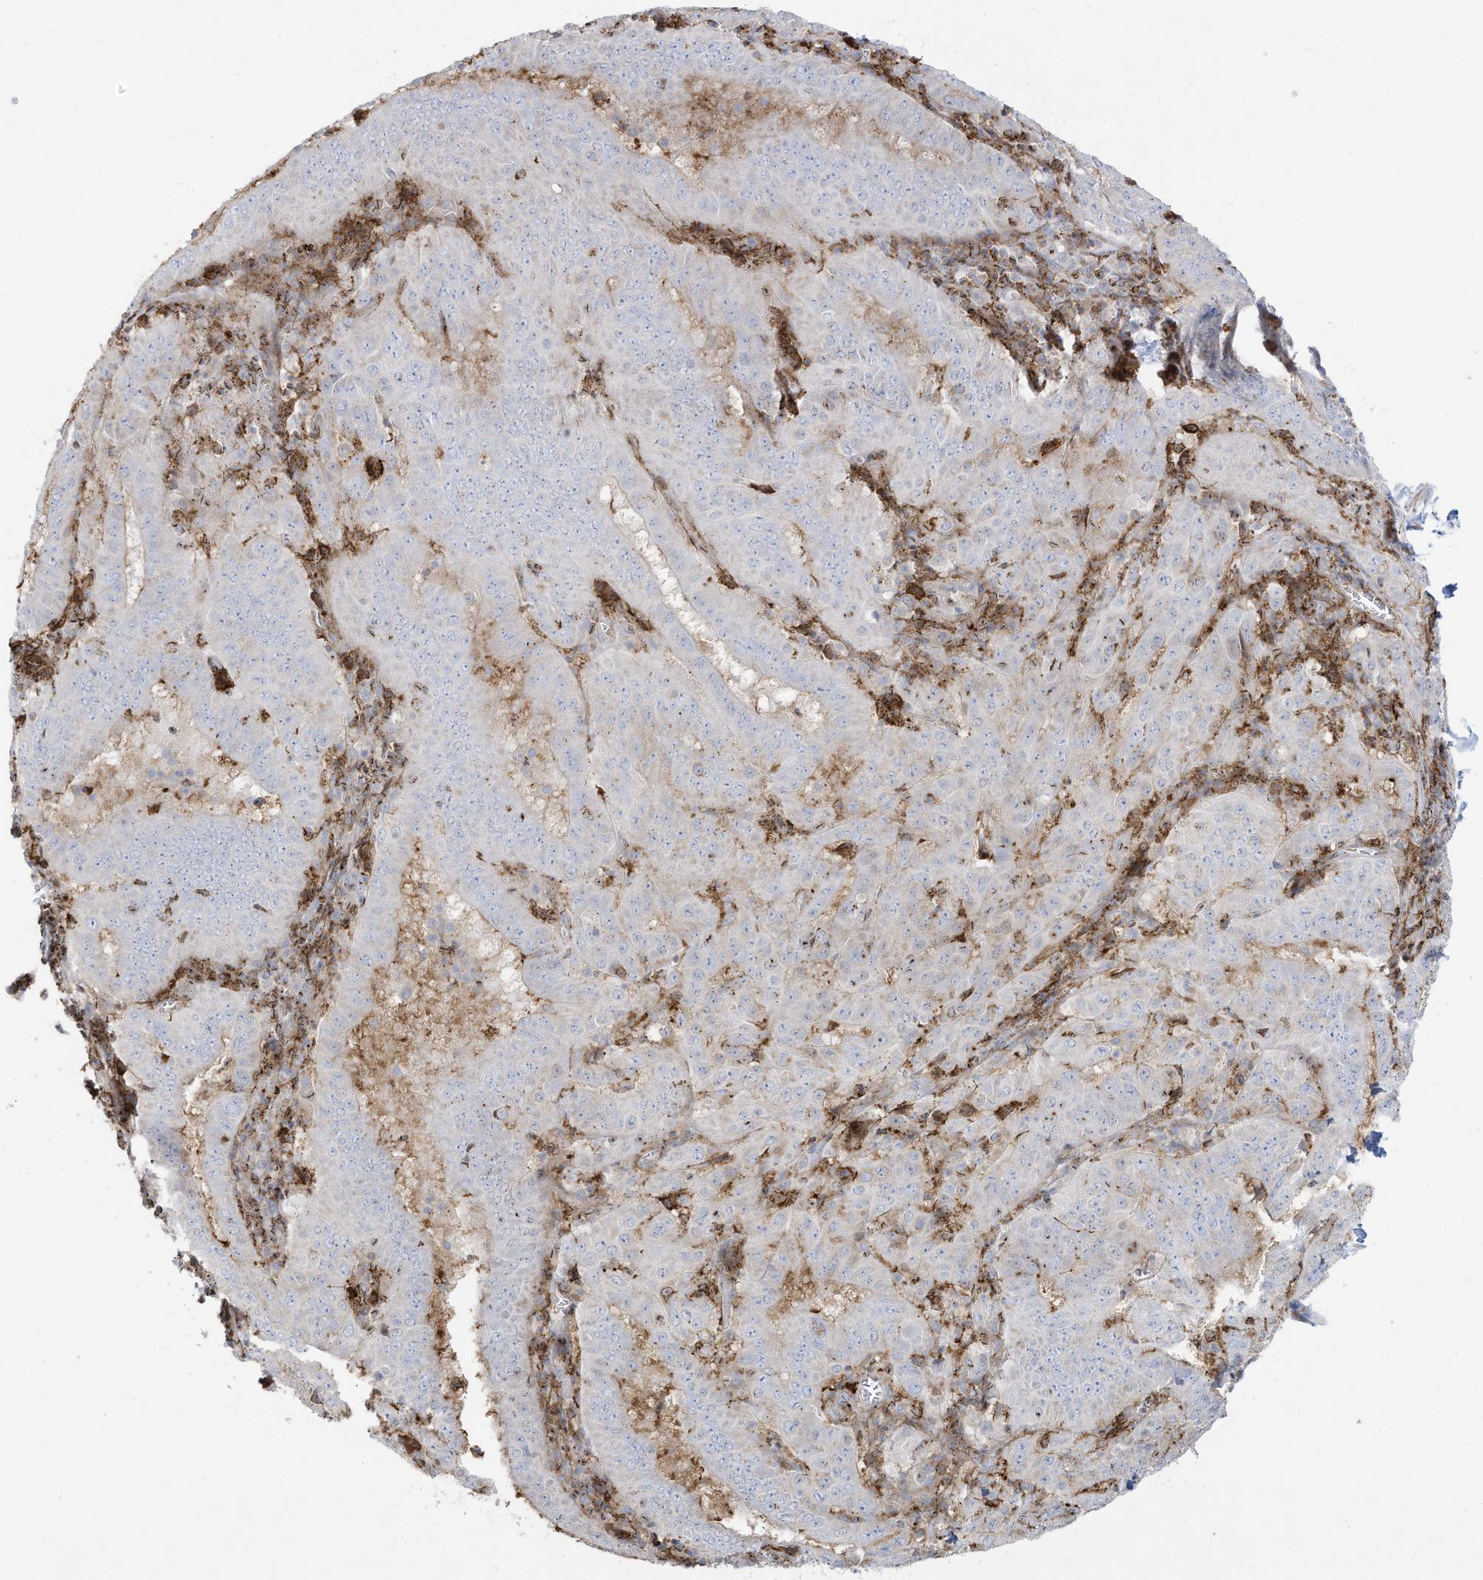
{"staining": {"intensity": "negative", "quantity": "none", "location": "none"}, "tissue": "pancreatic cancer", "cell_type": "Tumor cells", "image_type": "cancer", "snomed": [{"axis": "morphology", "description": "Adenocarcinoma, NOS"}, {"axis": "topography", "description": "Pancreas"}], "caption": "An IHC photomicrograph of pancreatic adenocarcinoma is shown. There is no staining in tumor cells of pancreatic adenocarcinoma.", "gene": "THNSL2", "patient": {"sex": "male", "age": 63}}